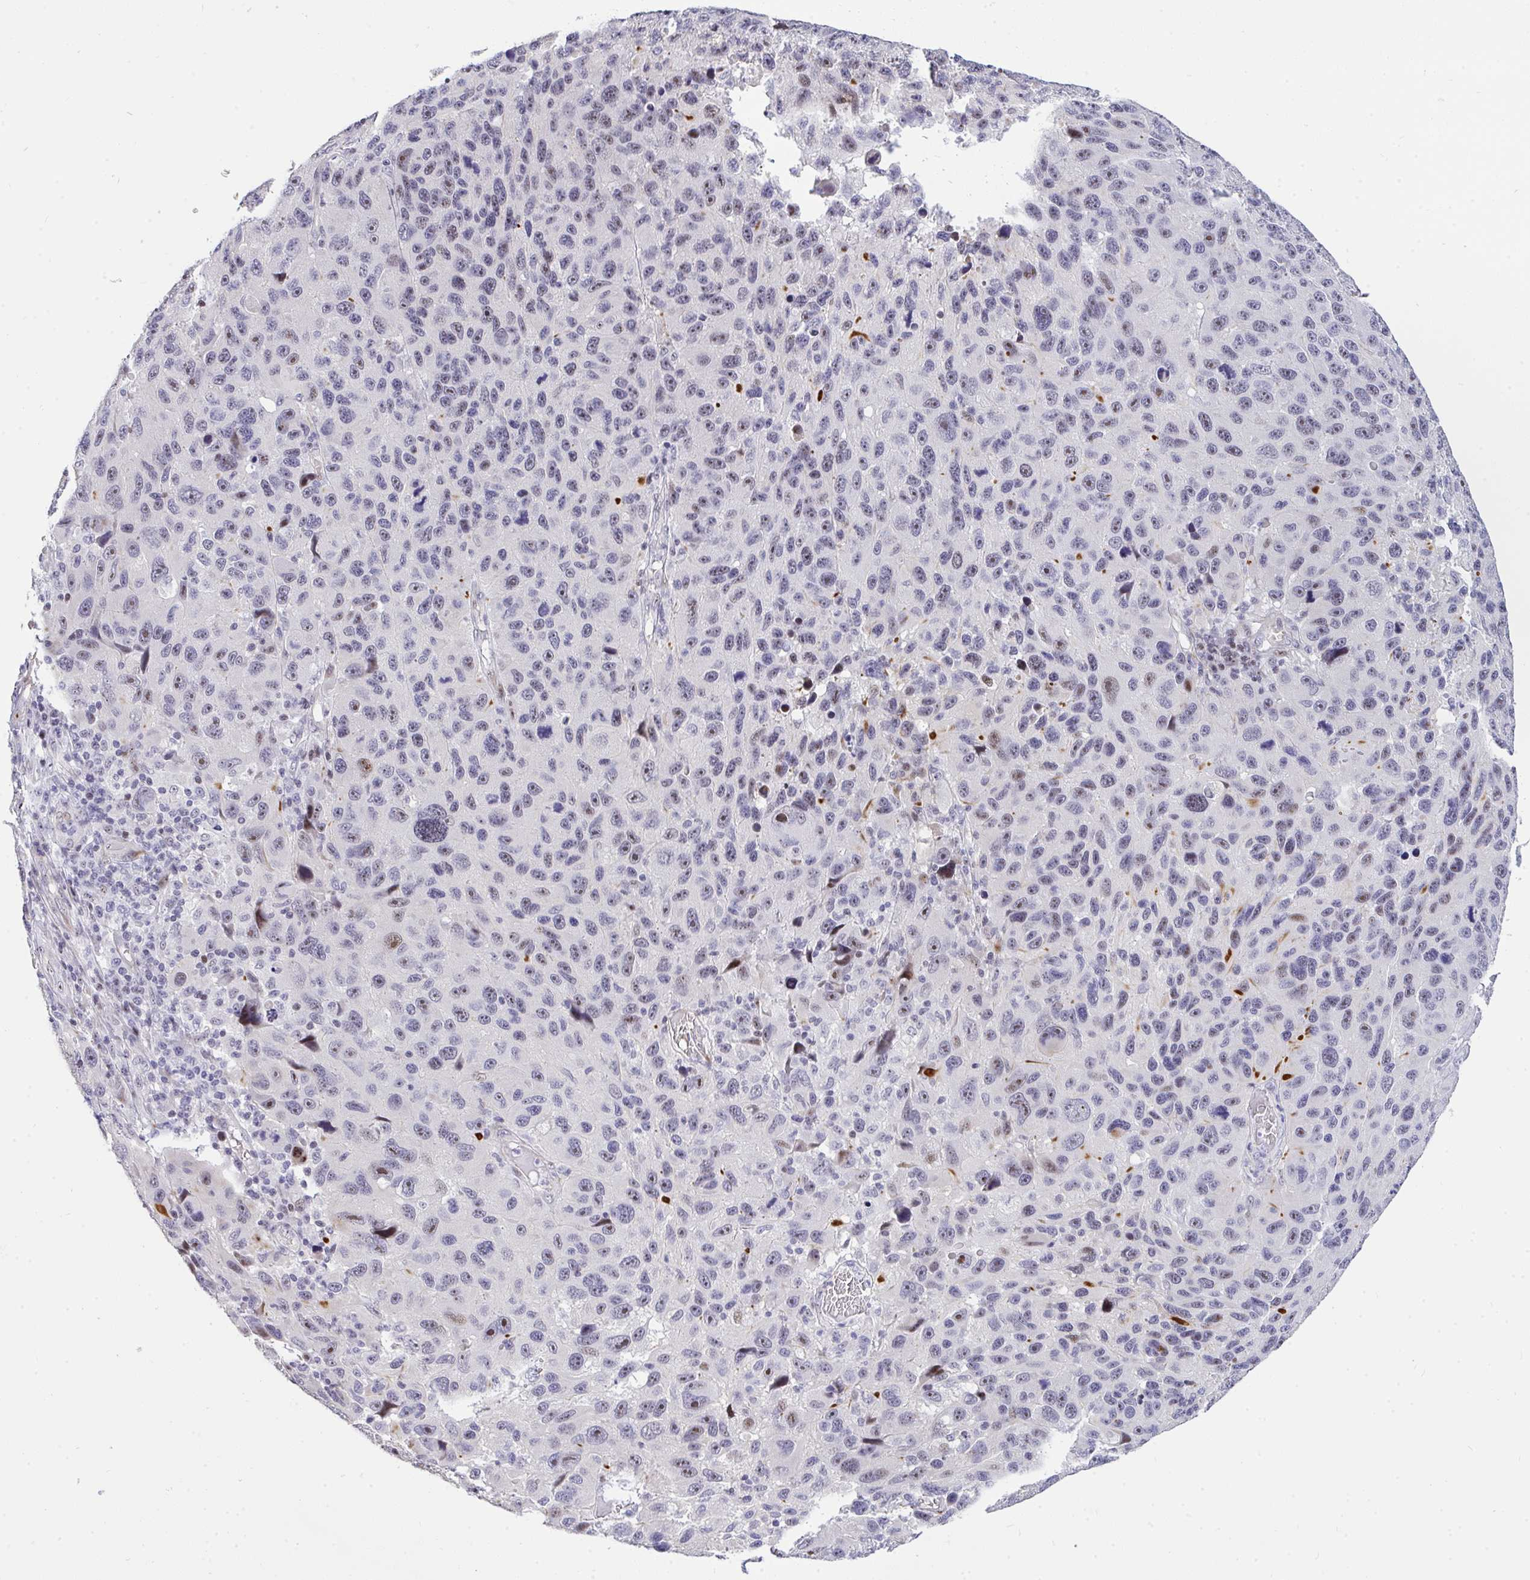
{"staining": {"intensity": "moderate", "quantity": "<25%", "location": "nuclear"}, "tissue": "melanoma", "cell_type": "Tumor cells", "image_type": "cancer", "snomed": [{"axis": "morphology", "description": "Malignant melanoma, NOS"}, {"axis": "topography", "description": "Skin"}], "caption": "Tumor cells show moderate nuclear positivity in approximately <25% of cells in malignant melanoma.", "gene": "PLPPR3", "patient": {"sex": "male", "age": 53}}